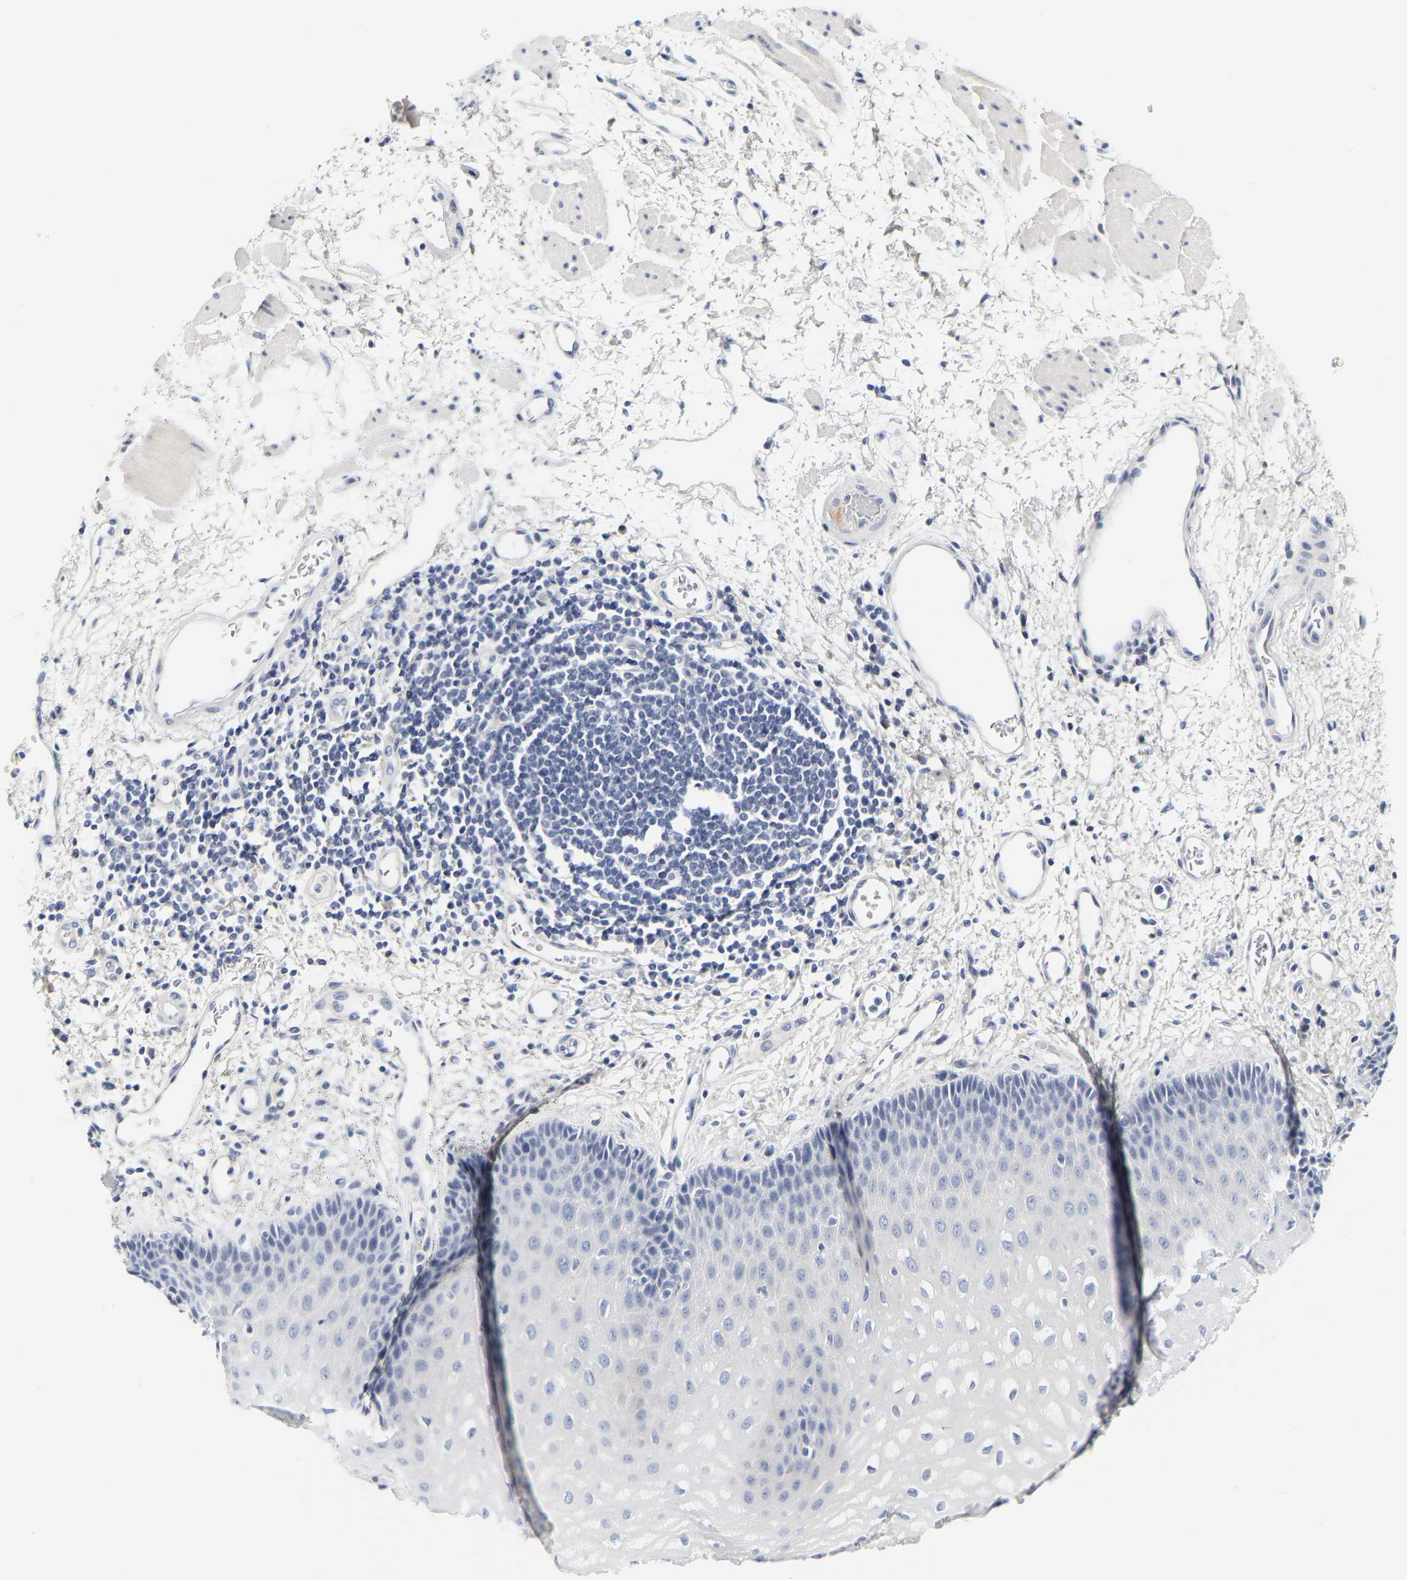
{"staining": {"intensity": "negative", "quantity": "none", "location": "none"}, "tissue": "esophagus", "cell_type": "Squamous epithelial cells", "image_type": "normal", "snomed": [{"axis": "morphology", "description": "Normal tissue, NOS"}, {"axis": "topography", "description": "Esophagus"}], "caption": "The immunohistochemistry (IHC) photomicrograph has no significant positivity in squamous epithelial cells of esophagus.", "gene": "GNAS", "patient": {"sex": "male", "age": 54}}